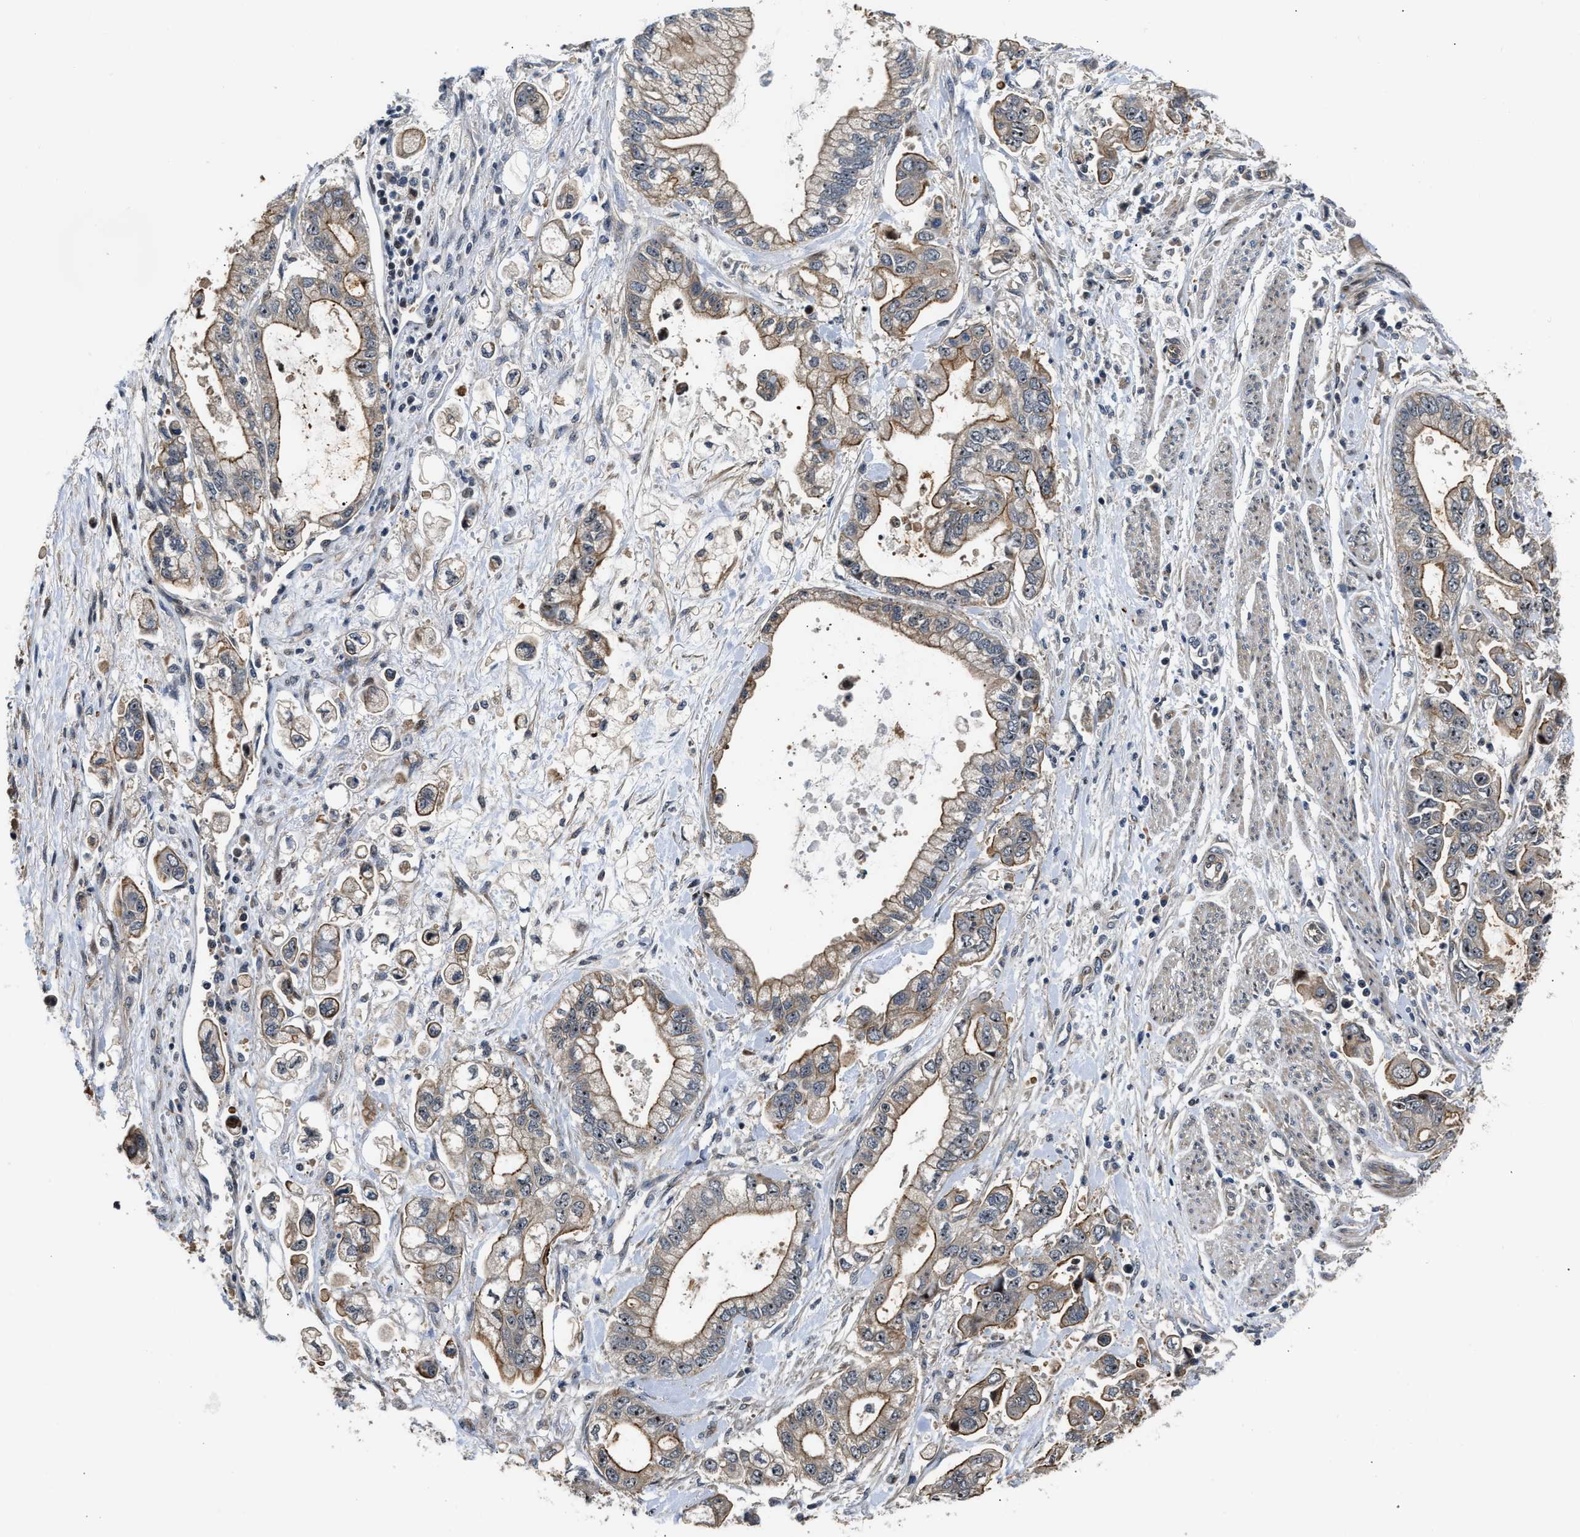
{"staining": {"intensity": "moderate", "quantity": "25%-75%", "location": "cytoplasmic/membranous"}, "tissue": "stomach cancer", "cell_type": "Tumor cells", "image_type": "cancer", "snomed": [{"axis": "morphology", "description": "Normal tissue, NOS"}, {"axis": "morphology", "description": "Adenocarcinoma, NOS"}, {"axis": "topography", "description": "Stomach"}], "caption": "This photomicrograph shows immunohistochemistry staining of stomach cancer, with medium moderate cytoplasmic/membranous expression in about 25%-75% of tumor cells.", "gene": "ALDH3A2", "patient": {"sex": "male", "age": 62}}